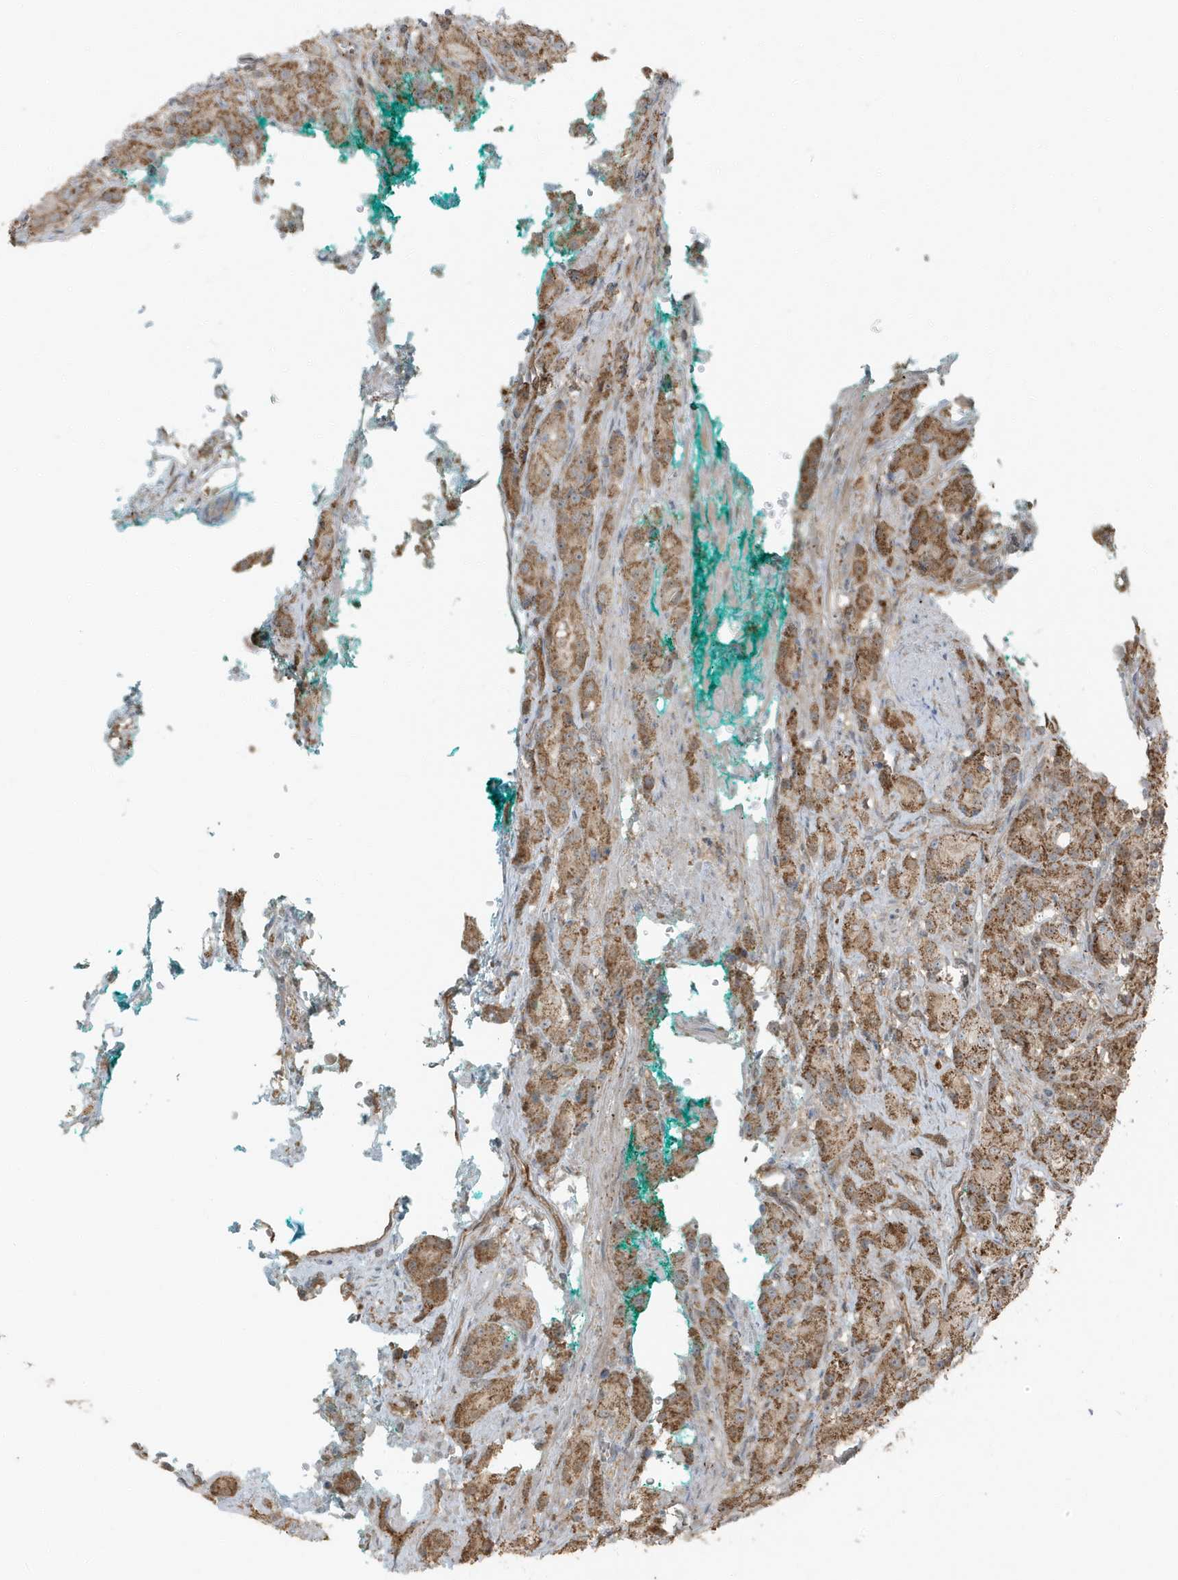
{"staining": {"intensity": "moderate", "quantity": ">75%", "location": "cytoplasmic/membranous"}, "tissue": "prostate cancer", "cell_type": "Tumor cells", "image_type": "cancer", "snomed": [{"axis": "morphology", "description": "Adenocarcinoma, High grade"}, {"axis": "topography", "description": "Prostate"}], "caption": "Protein analysis of prostate high-grade adenocarcinoma tissue displays moderate cytoplasmic/membranous staining in about >75% of tumor cells. (IHC, brightfield microscopy, high magnification).", "gene": "AZI2", "patient": {"sex": "male", "age": 60}}